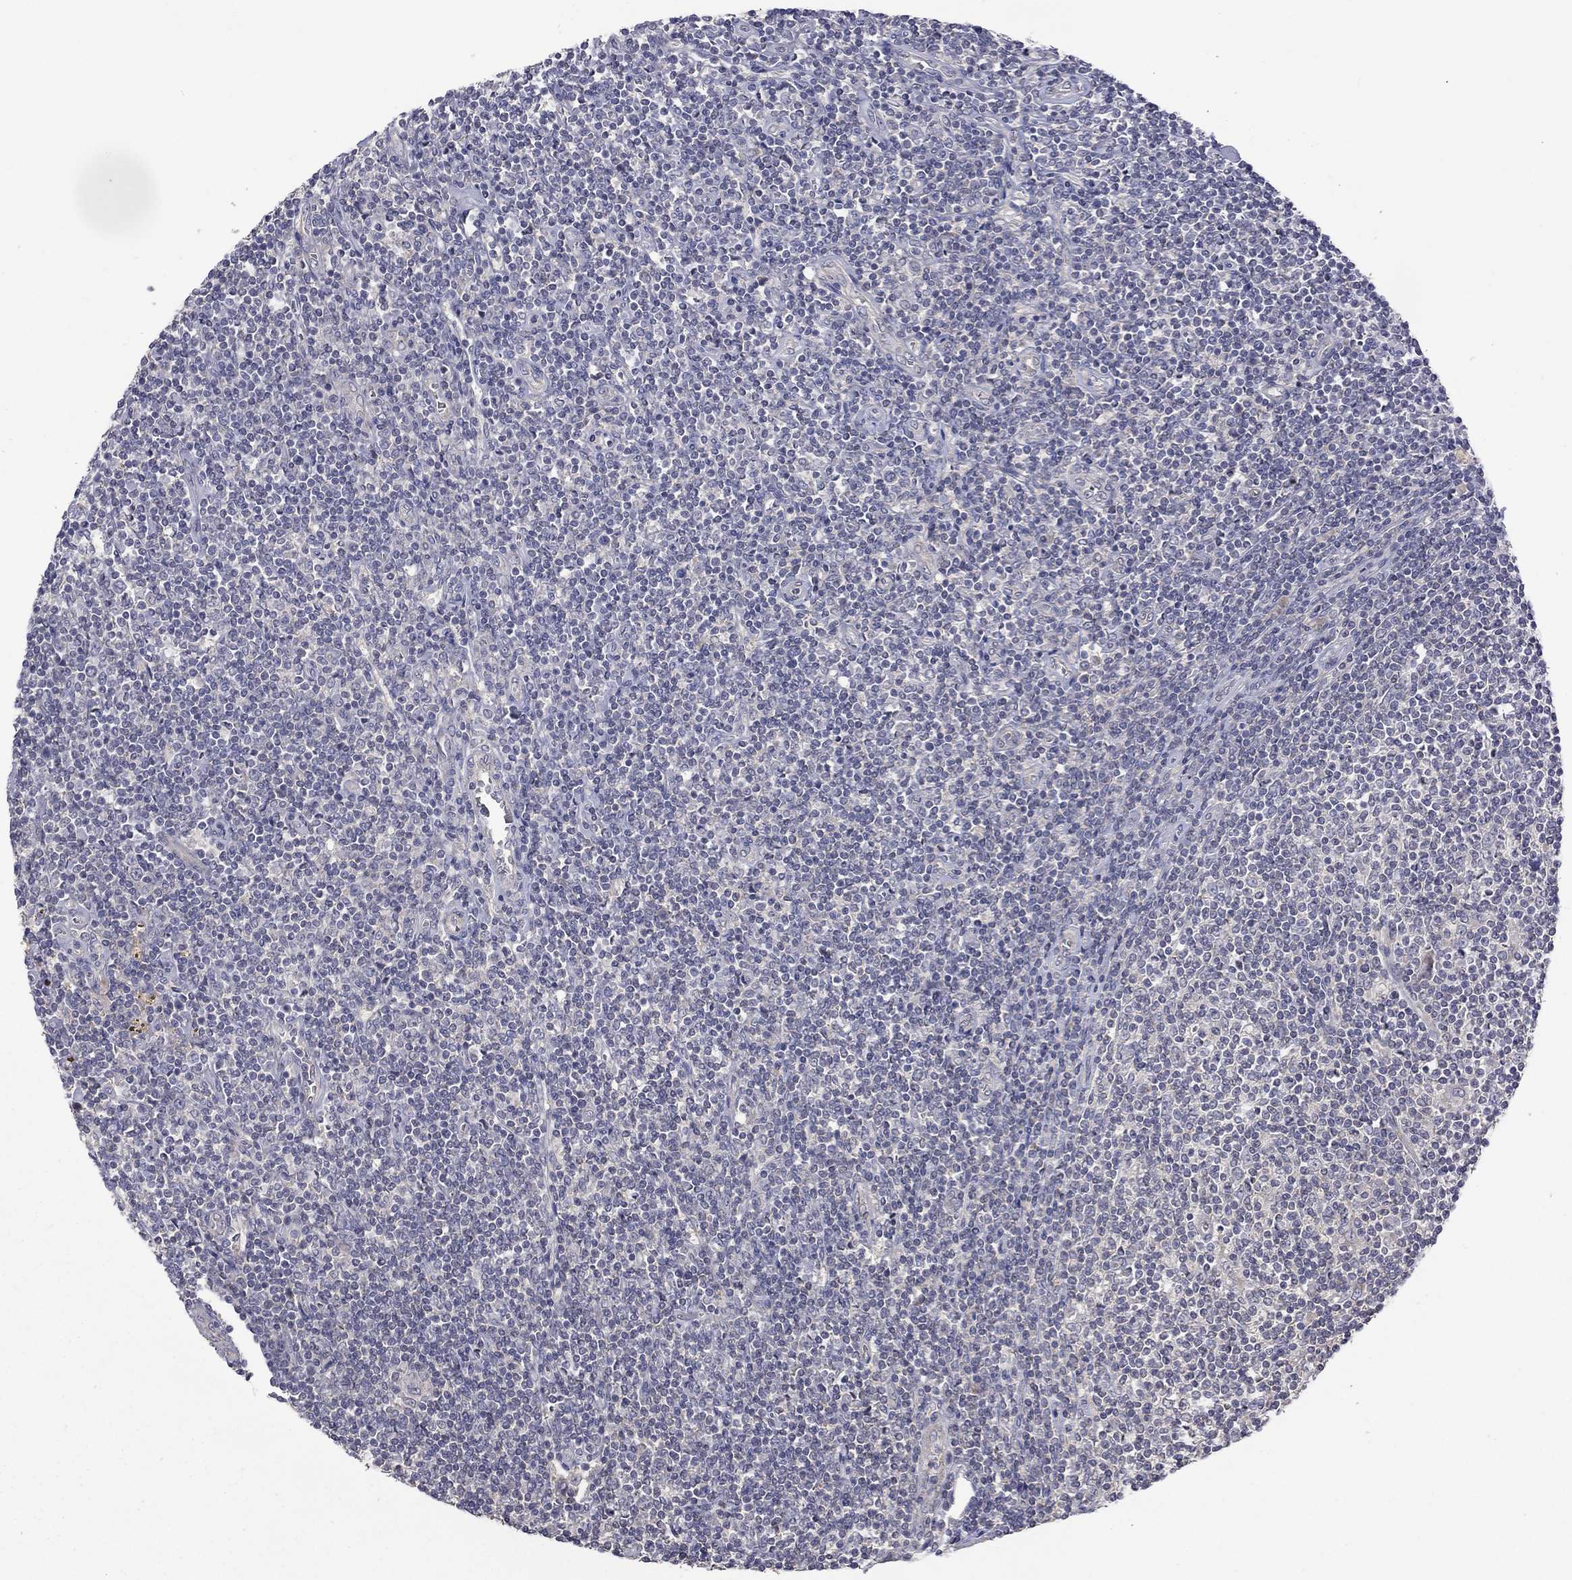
{"staining": {"intensity": "negative", "quantity": "none", "location": "none"}, "tissue": "lymphoma", "cell_type": "Tumor cells", "image_type": "cancer", "snomed": [{"axis": "morphology", "description": "Hodgkin's disease, NOS"}, {"axis": "topography", "description": "Lymph node"}], "caption": "Immunohistochemistry (IHC) image of human lymphoma stained for a protein (brown), which demonstrates no staining in tumor cells. The staining was performed using DAB (3,3'-diaminobenzidine) to visualize the protein expression in brown, while the nuclei were stained in blue with hematoxylin (Magnification: 20x).", "gene": "SLC39A14", "patient": {"sex": "male", "age": 40}}